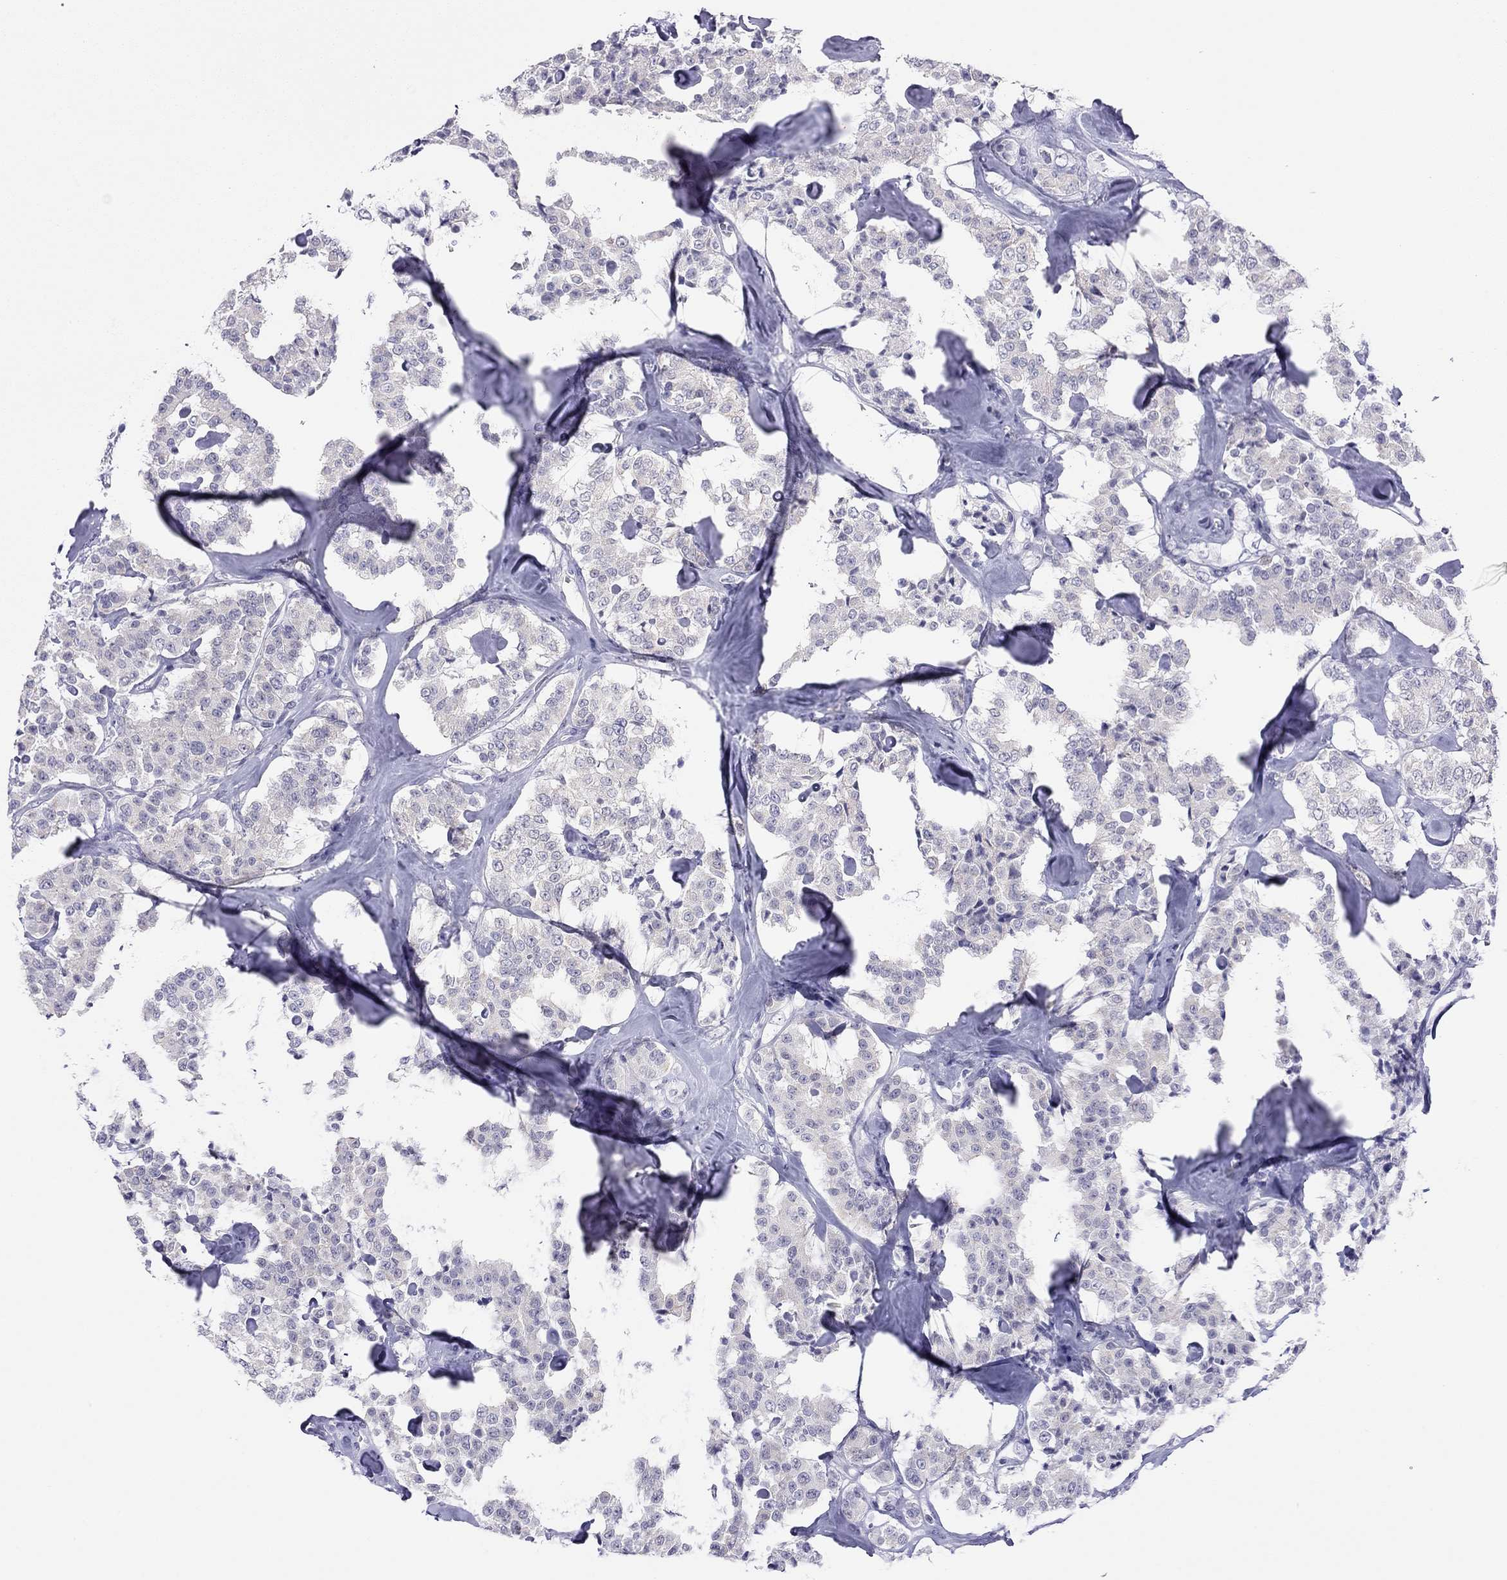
{"staining": {"intensity": "negative", "quantity": "none", "location": "none"}, "tissue": "carcinoid", "cell_type": "Tumor cells", "image_type": "cancer", "snomed": [{"axis": "morphology", "description": "Carcinoid, malignant, NOS"}, {"axis": "topography", "description": "Pancreas"}], "caption": "Malignant carcinoid was stained to show a protein in brown. There is no significant staining in tumor cells. (Immunohistochemistry (ihc), brightfield microscopy, high magnification).", "gene": "MYMX", "patient": {"sex": "male", "age": 41}}